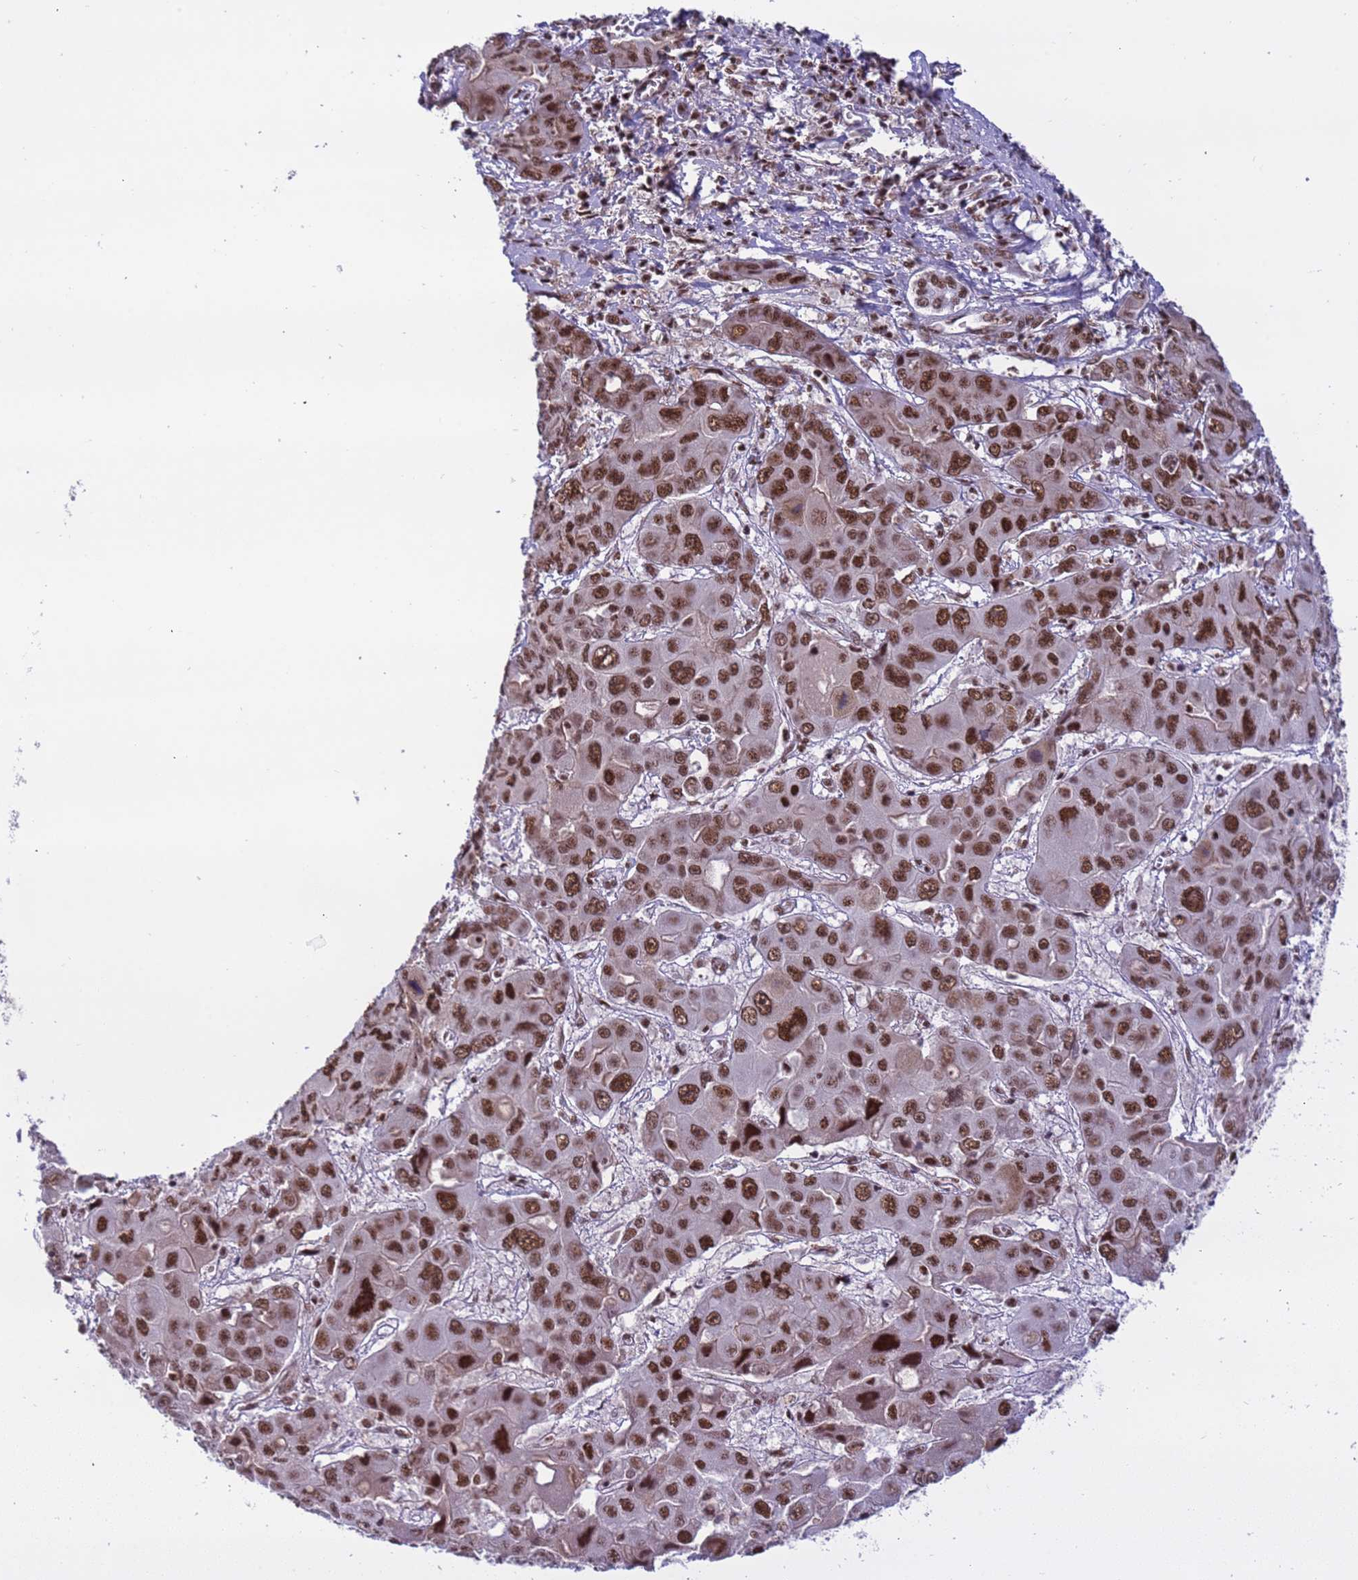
{"staining": {"intensity": "strong", "quantity": ">75%", "location": "nuclear"}, "tissue": "liver cancer", "cell_type": "Tumor cells", "image_type": "cancer", "snomed": [{"axis": "morphology", "description": "Cholangiocarcinoma"}, {"axis": "topography", "description": "Liver"}], "caption": "Cholangiocarcinoma (liver) stained with a brown dye exhibits strong nuclear positive staining in approximately >75% of tumor cells.", "gene": "SRRT", "patient": {"sex": "male", "age": 67}}